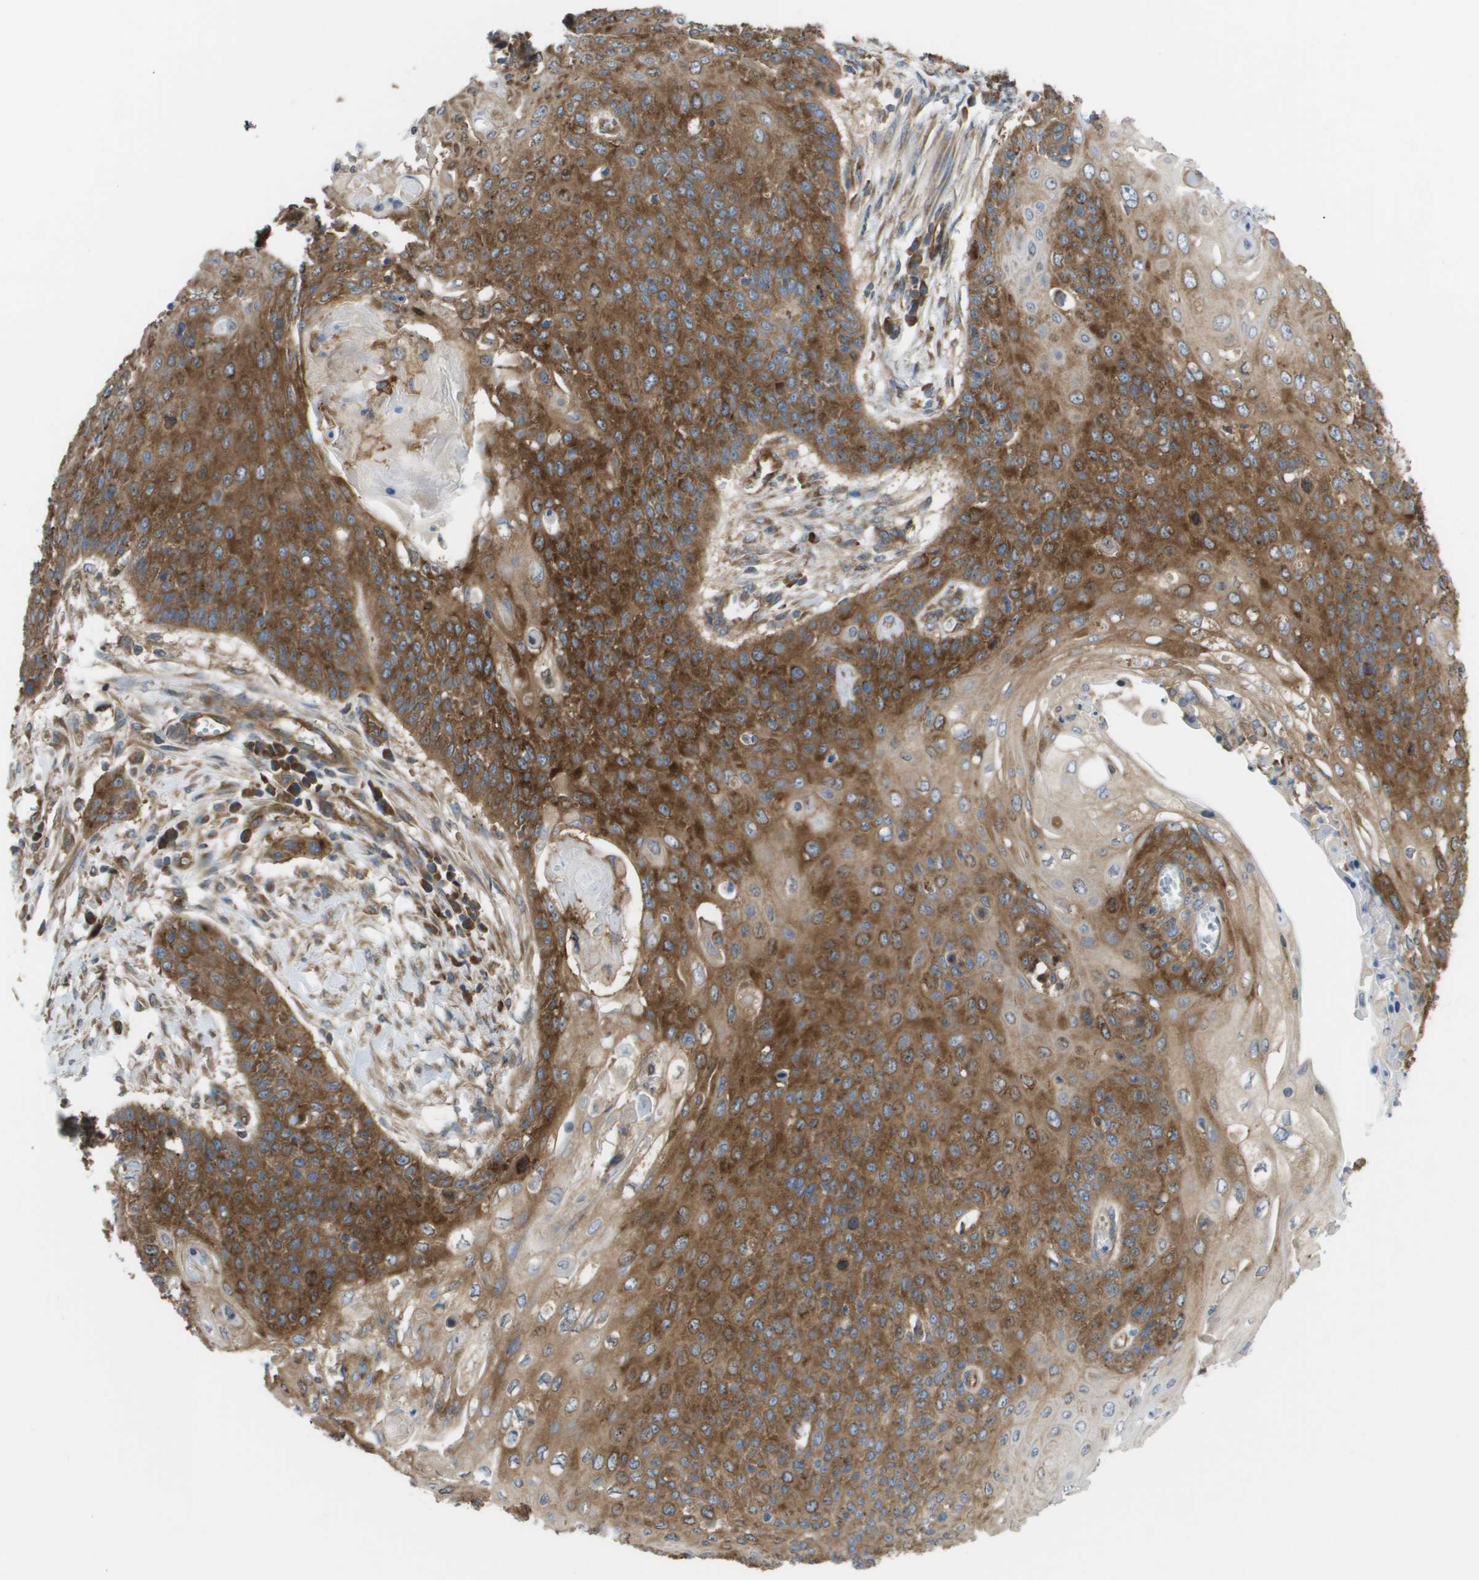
{"staining": {"intensity": "strong", "quantity": ">75%", "location": "cytoplasmic/membranous"}, "tissue": "cervical cancer", "cell_type": "Tumor cells", "image_type": "cancer", "snomed": [{"axis": "morphology", "description": "Squamous cell carcinoma, NOS"}, {"axis": "topography", "description": "Cervix"}], "caption": "The histopathology image exhibits a brown stain indicating the presence of a protein in the cytoplasmic/membranous of tumor cells in cervical cancer (squamous cell carcinoma).", "gene": "EIF4G2", "patient": {"sex": "female", "age": 39}}